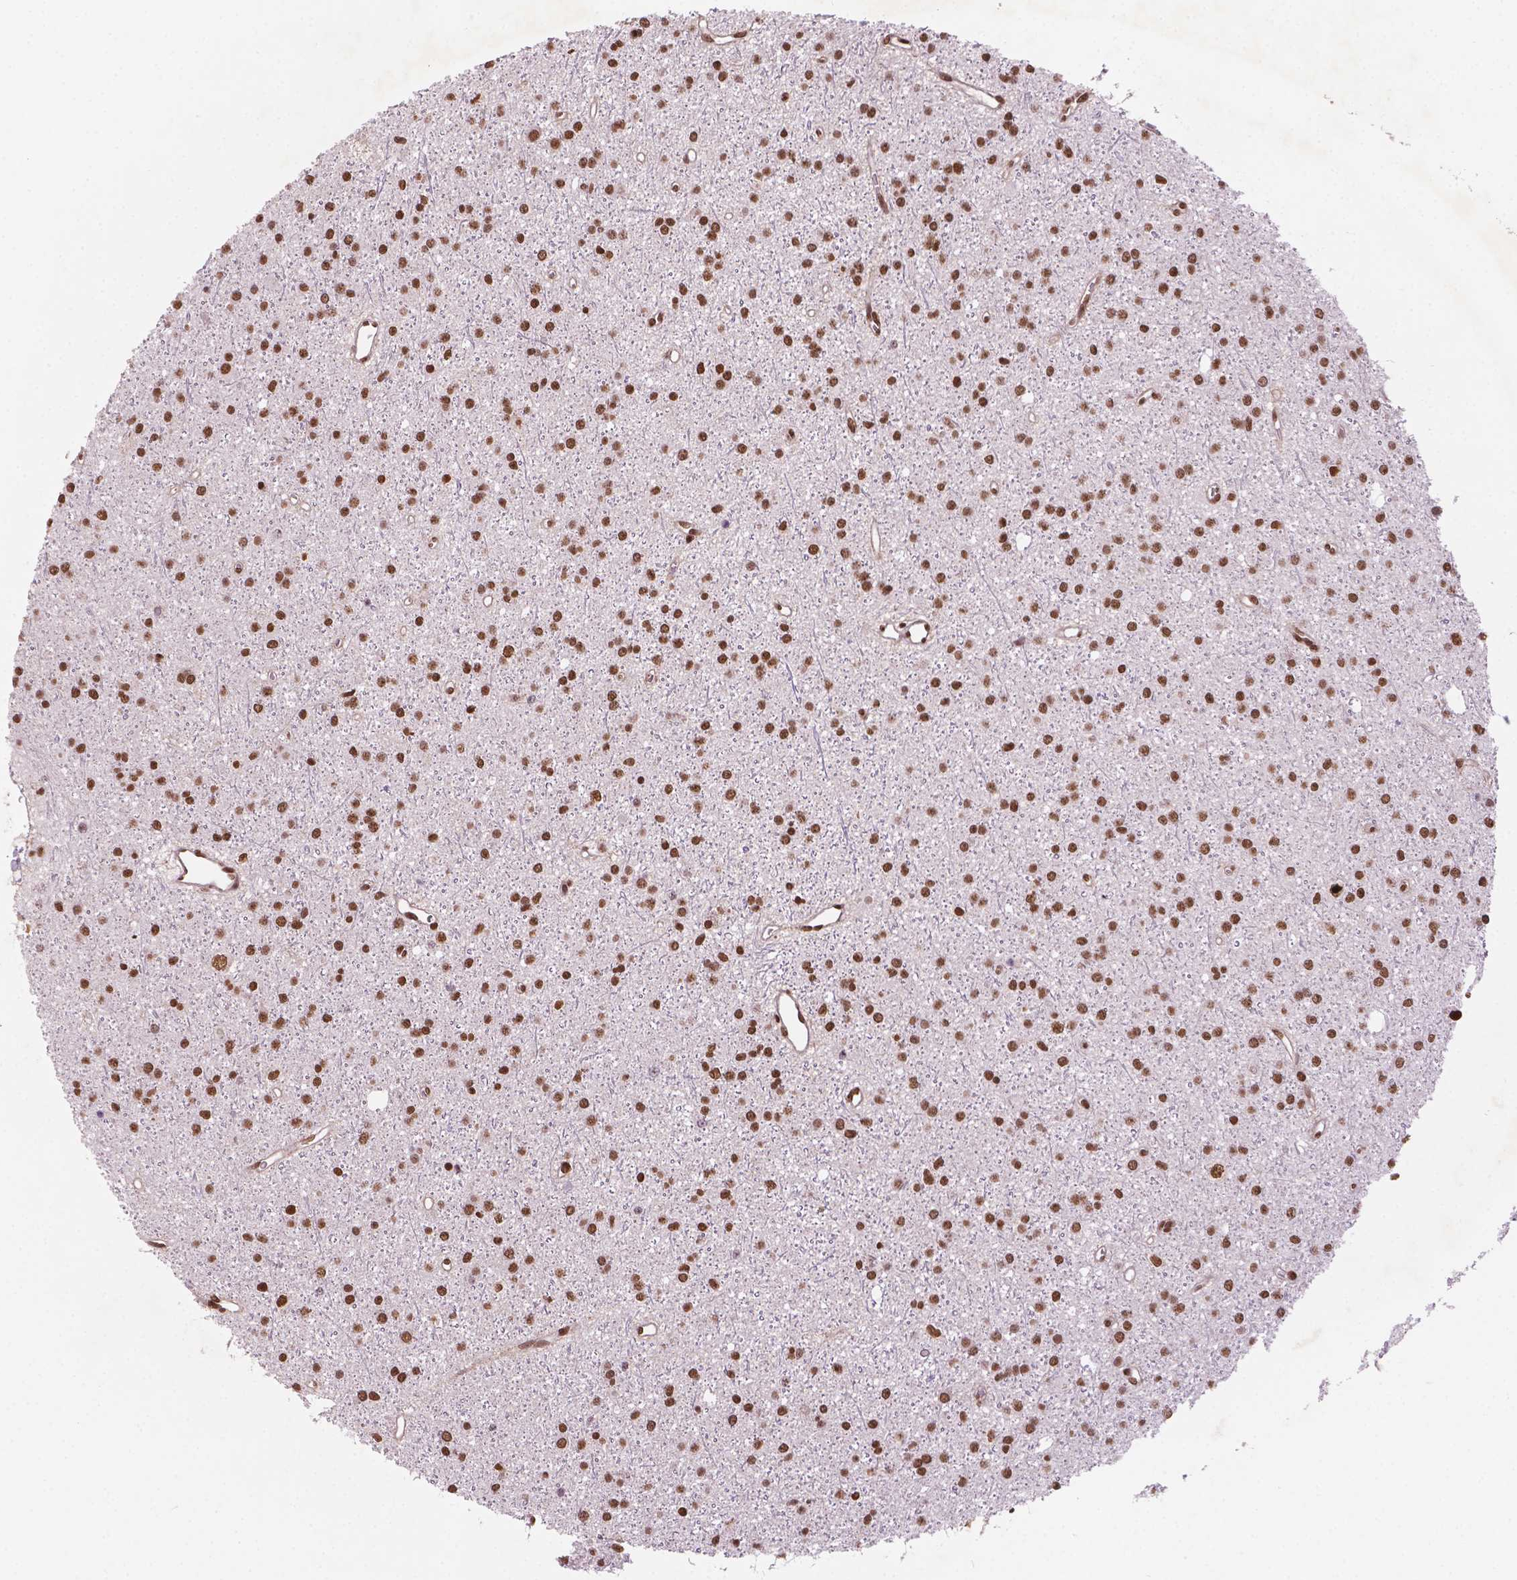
{"staining": {"intensity": "strong", "quantity": ">75%", "location": "nuclear"}, "tissue": "glioma", "cell_type": "Tumor cells", "image_type": "cancer", "snomed": [{"axis": "morphology", "description": "Glioma, malignant, Low grade"}, {"axis": "topography", "description": "Brain"}], "caption": "Protein expression analysis of malignant glioma (low-grade) demonstrates strong nuclear staining in about >75% of tumor cells. (Stains: DAB in brown, nuclei in blue, Microscopy: brightfield microscopy at high magnification).", "gene": "SIRT6", "patient": {"sex": "male", "age": 27}}